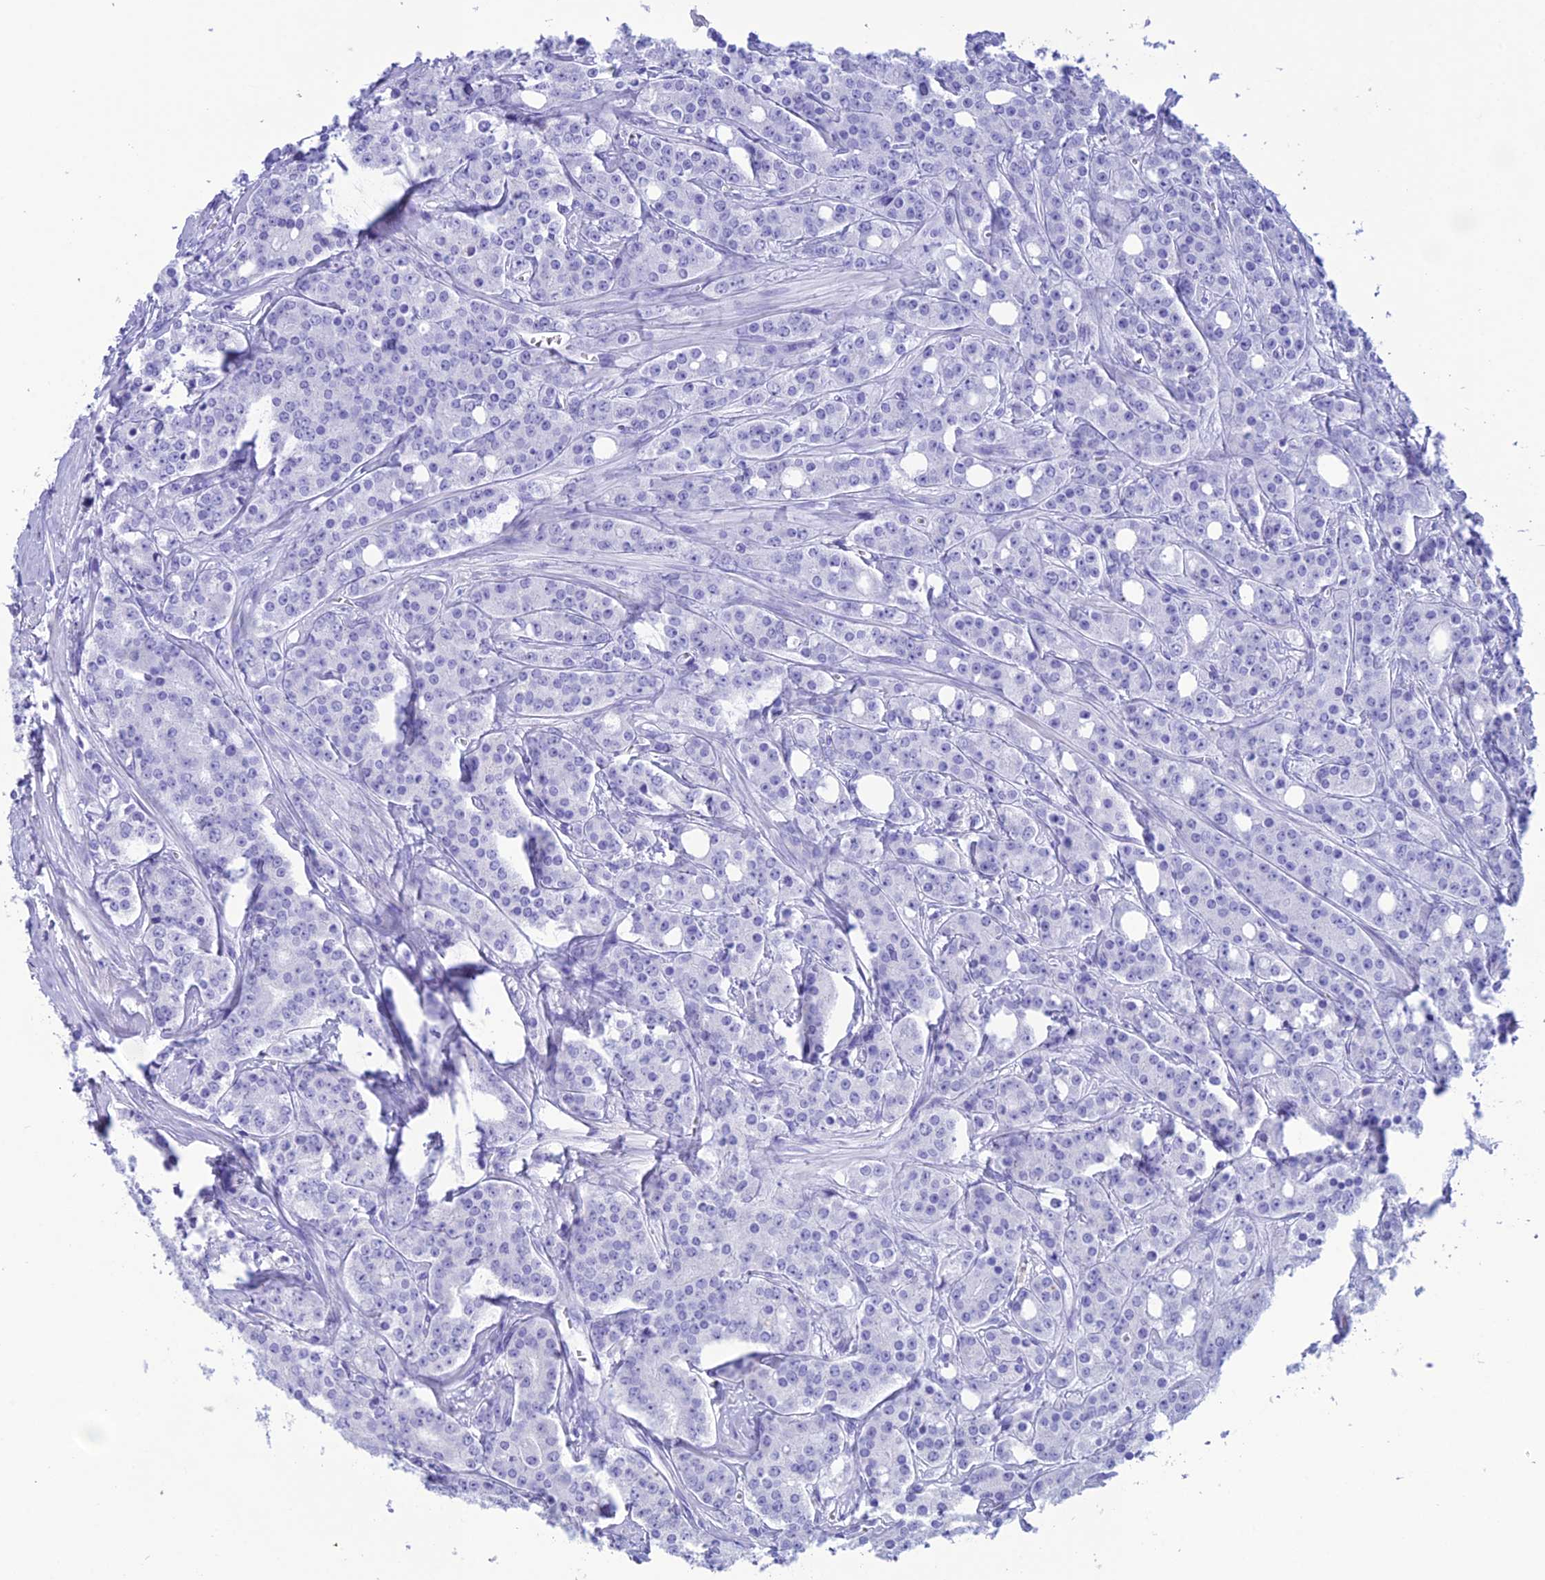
{"staining": {"intensity": "strong", "quantity": "<25%", "location": "cytoplasmic/membranous"}, "tissue": "prostate cancer", "cell_type": "Tumor cells", "image_type": "cancer", "snomed": [{"axis": "morphology", "description": "Adenocarcinoma, High grade"}, {"axis": "topography", "description": "Prostate"}], "caption": "Human high-grade adenocarcinoma (prostate) stained with a brown dye reveals strong cytoplasmic/membranous positive staining in approximately <25% of tumor cells.", "gene": "TRAM1L1", "patient": {"sex": "male", "age": 62}}